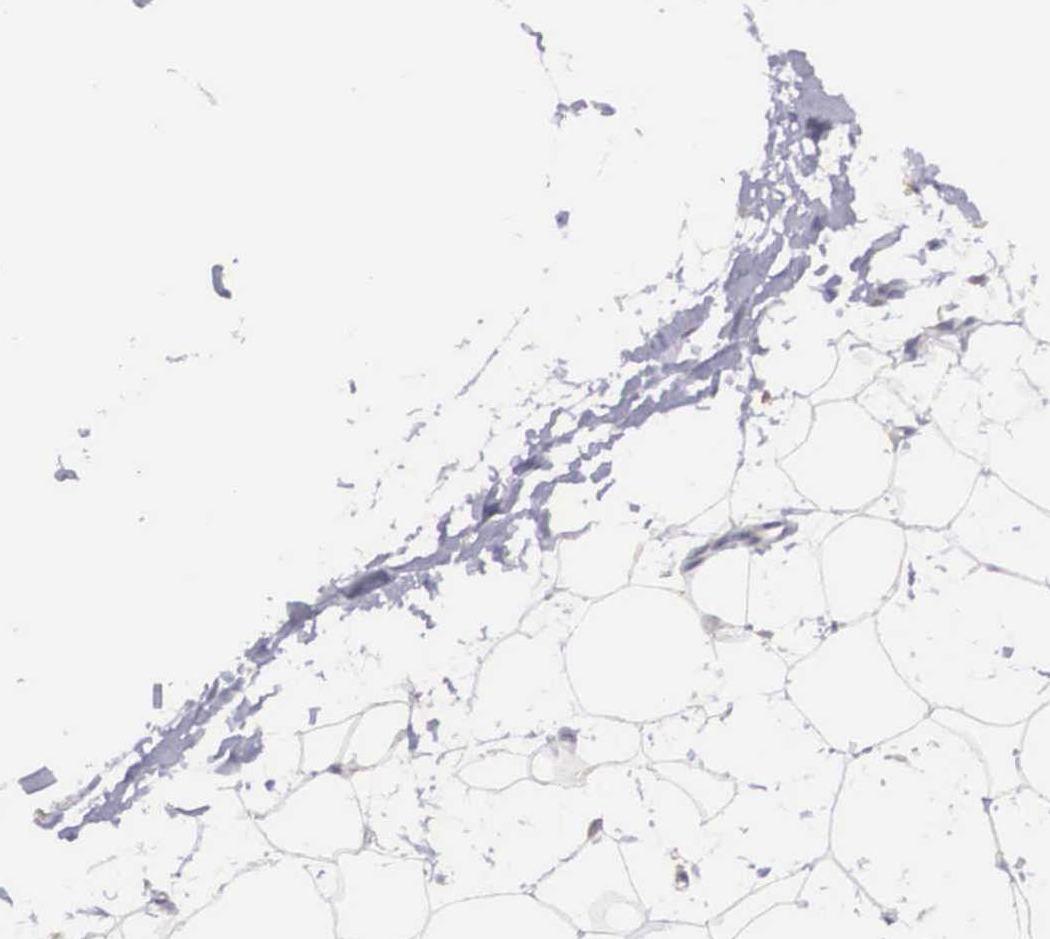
{"staining": {"intensity": "negative", "quantity": "none", "location": "none"}, "tissue": "adipose tissue", "cell_type": "Adipocytes", "image_type": "normal", "snomed": [{"axis": "morphology", "description": "Normal tissue, NOS"}, {"axis": "topography", "description": "Breast"}], "caption": "Micrograph shows no protein expression in adipocytes of benign adipose tissue. (IHC, brightfield microscopy, high magnification).", "gene": "NREP", "patient": {"sex": "female", "age": 45}}